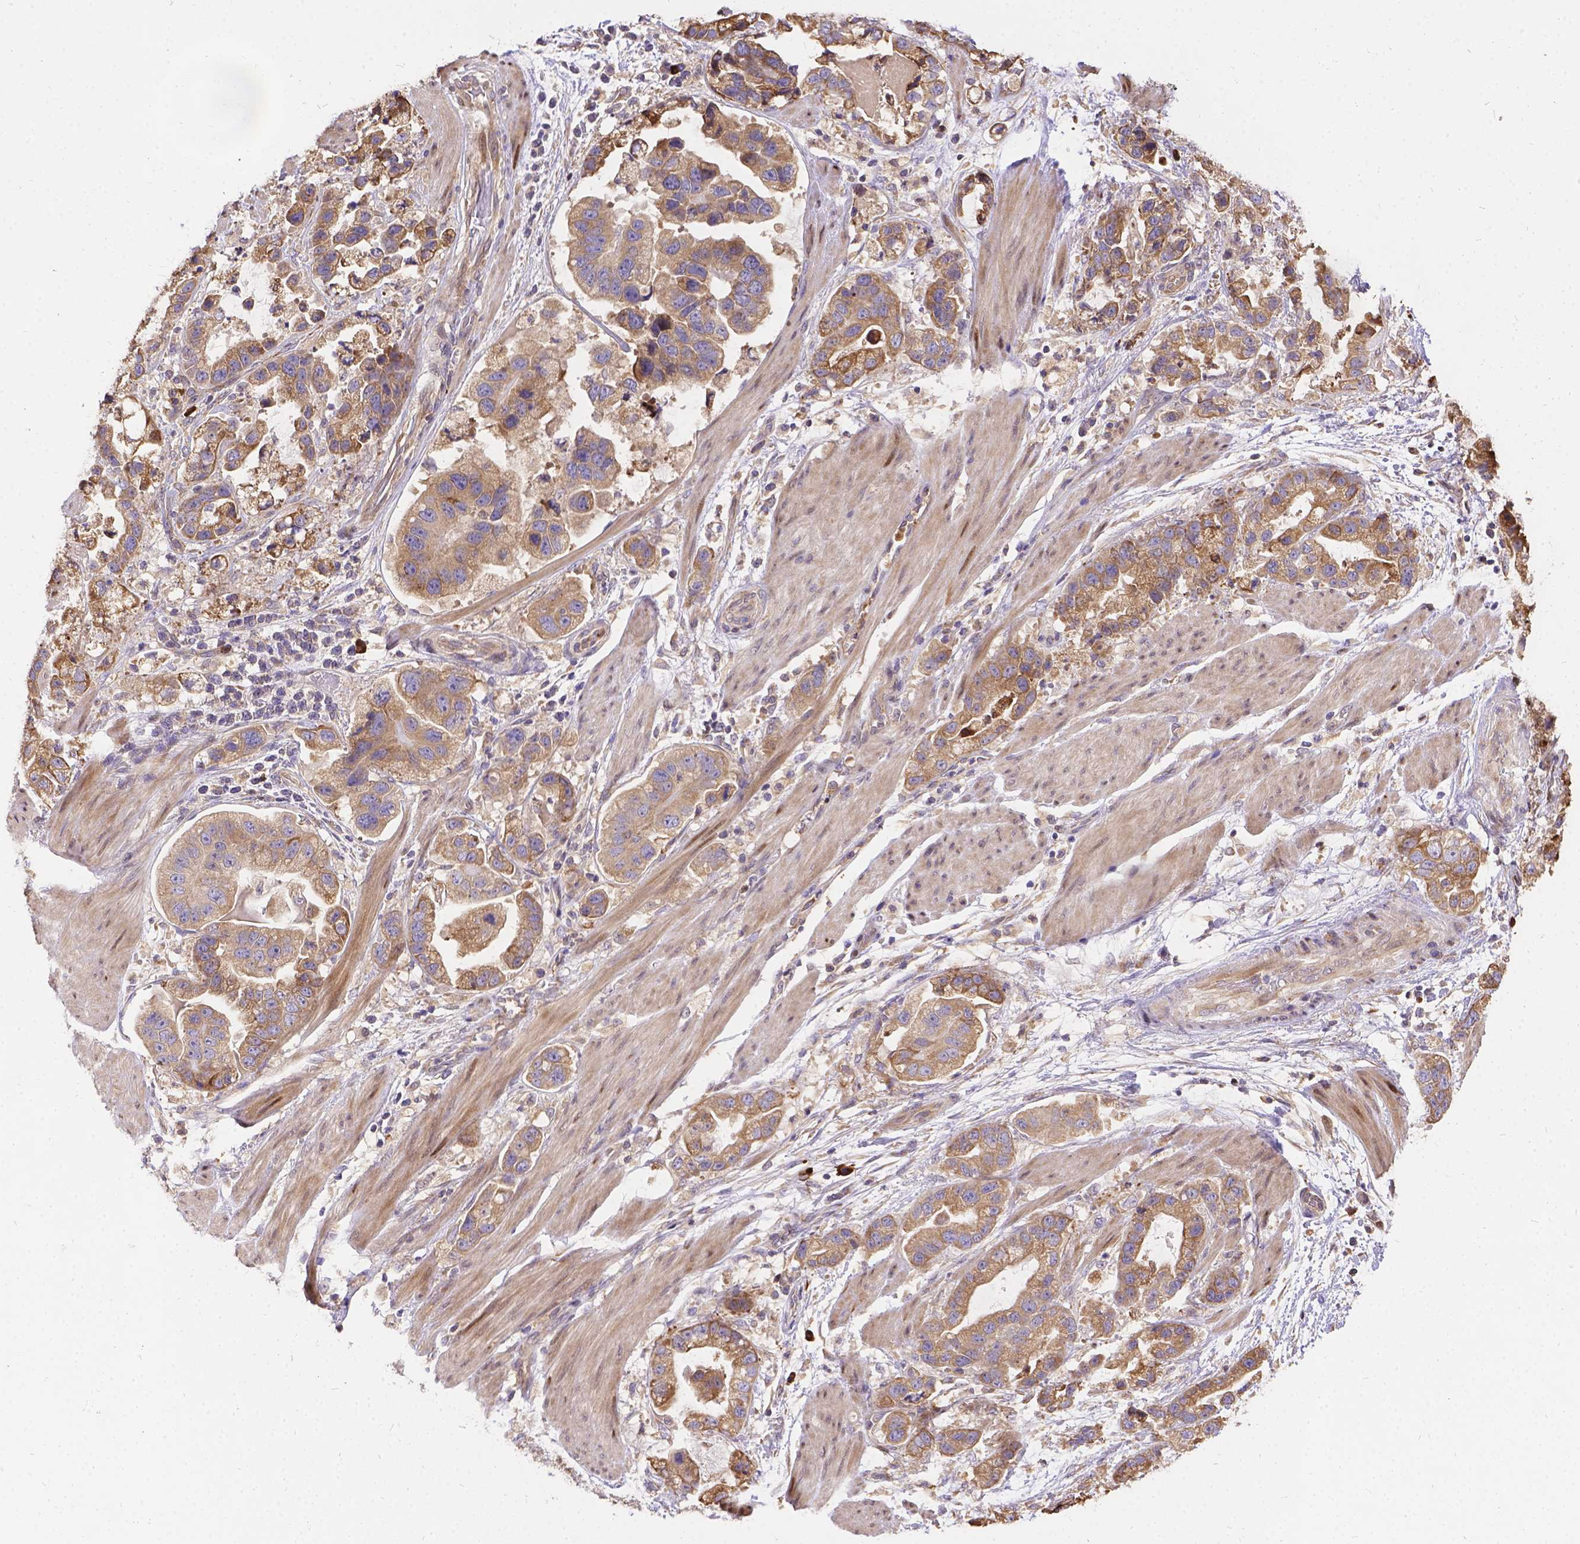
{"staining": {"intensity": "weak", "quantity": ">75%", "location": "cytoplasmic/membranous"}, "tissue": "stomach cancer", "cell_type": "Tumor cells", "image_type": "cancer", "snomed": [{"axis": "morphology", "description": "Adenocarcinoma, NOS"}, {"axis": "topography", "description": "Stomach"}], "caption": "A brown stain highlights weak cytoplasmic/membranous staining of a protein in human stomach cancer (adenocarcinoma) tumor cells.", "gene": "DENND6A", "patient": {"sex": "male", "age": 59}}